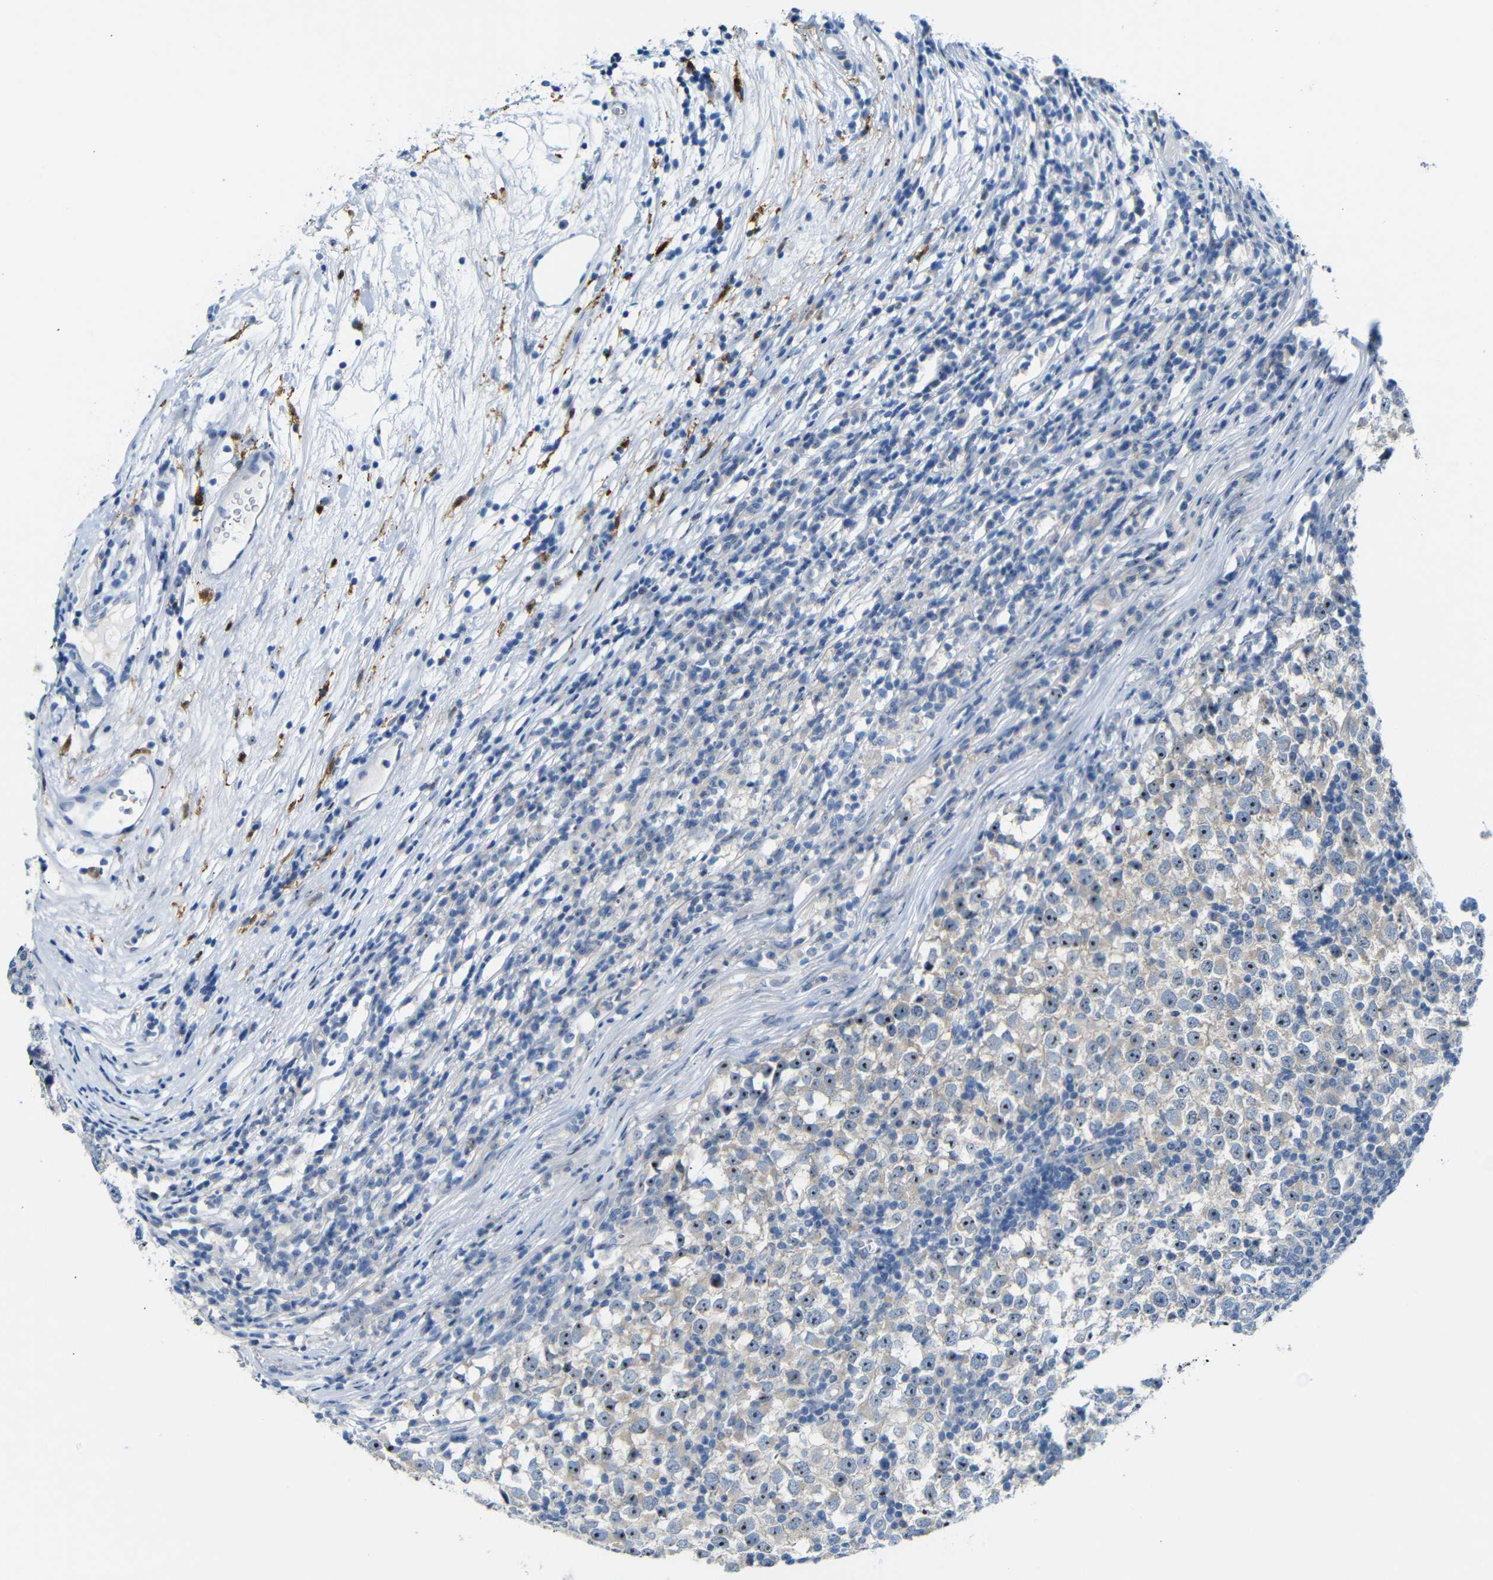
{"staining": {"intensity": "moderate", "quantity": ">75%", "location": "nuclear"}, "tissue": "testis cancer", "cell_type": "Tumor cells", "image_type": "cancer", "snomed": [{"axis": "morphology", "description": "Seminoma, NOS"}, {"axis": "topography", "description": "Testis"}], "caption": "High-power microscopy captured an IHC image of testis cancer, revealing moderate nuclear positivity in about >75% of tumor cells. (Stains: DAB in brown, nuclei in blue, Microscopy: brightfield microscopy at high magnification).", "gene": "C1orf210", "patient": {"sex": "male", "age": 65}}